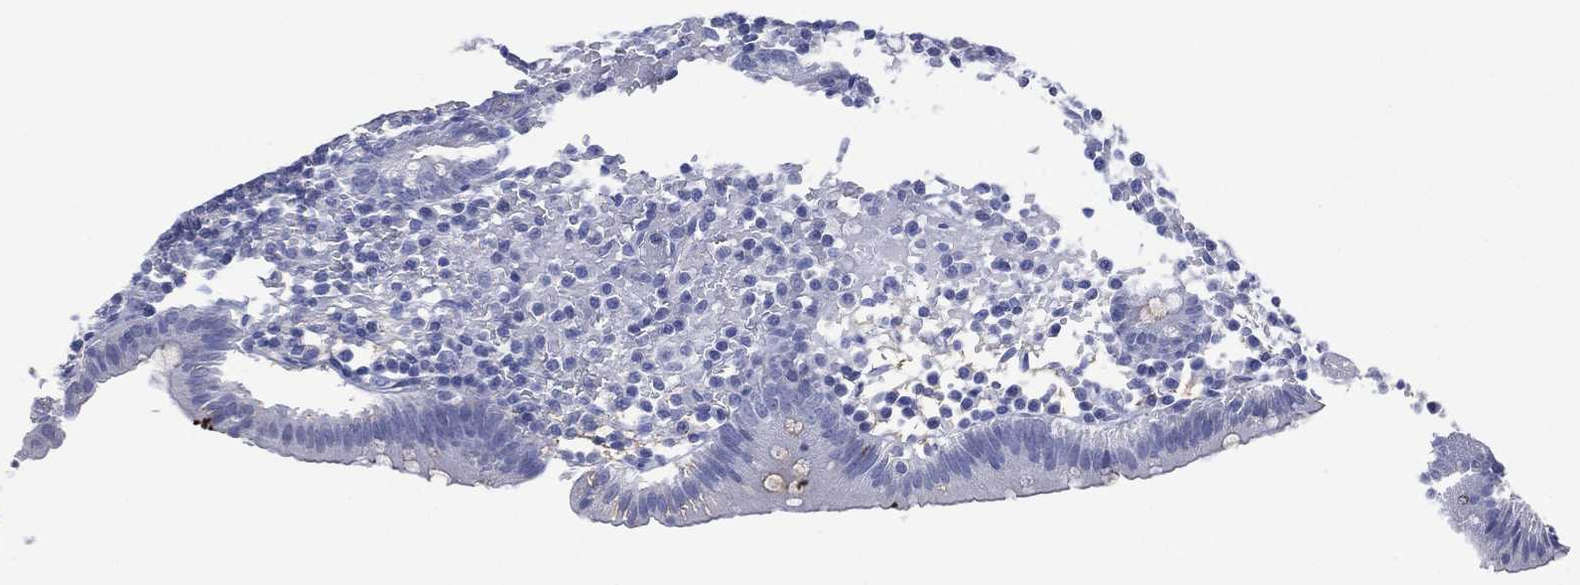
{"staining": {"intensity": "moderate", "quantity": "<25%", "location": "cytoplasmic/membranous"}, "tissue": "appendix", "cell_type": "Glandular cells", "image_type": "normal", "snomed": [{"axis": "morphology", "description": "Normal tissue, NOS"}, {"axis": "topography", "description": "Appendix"}], "caption": "Protein expression by IHC demonstrates moderate cytoplasmic/membranous expression in approximately <25% of glandular cells in normal appendix.", "gene": "TMEM247", "patient": {"sex": "female", "age": 40}}